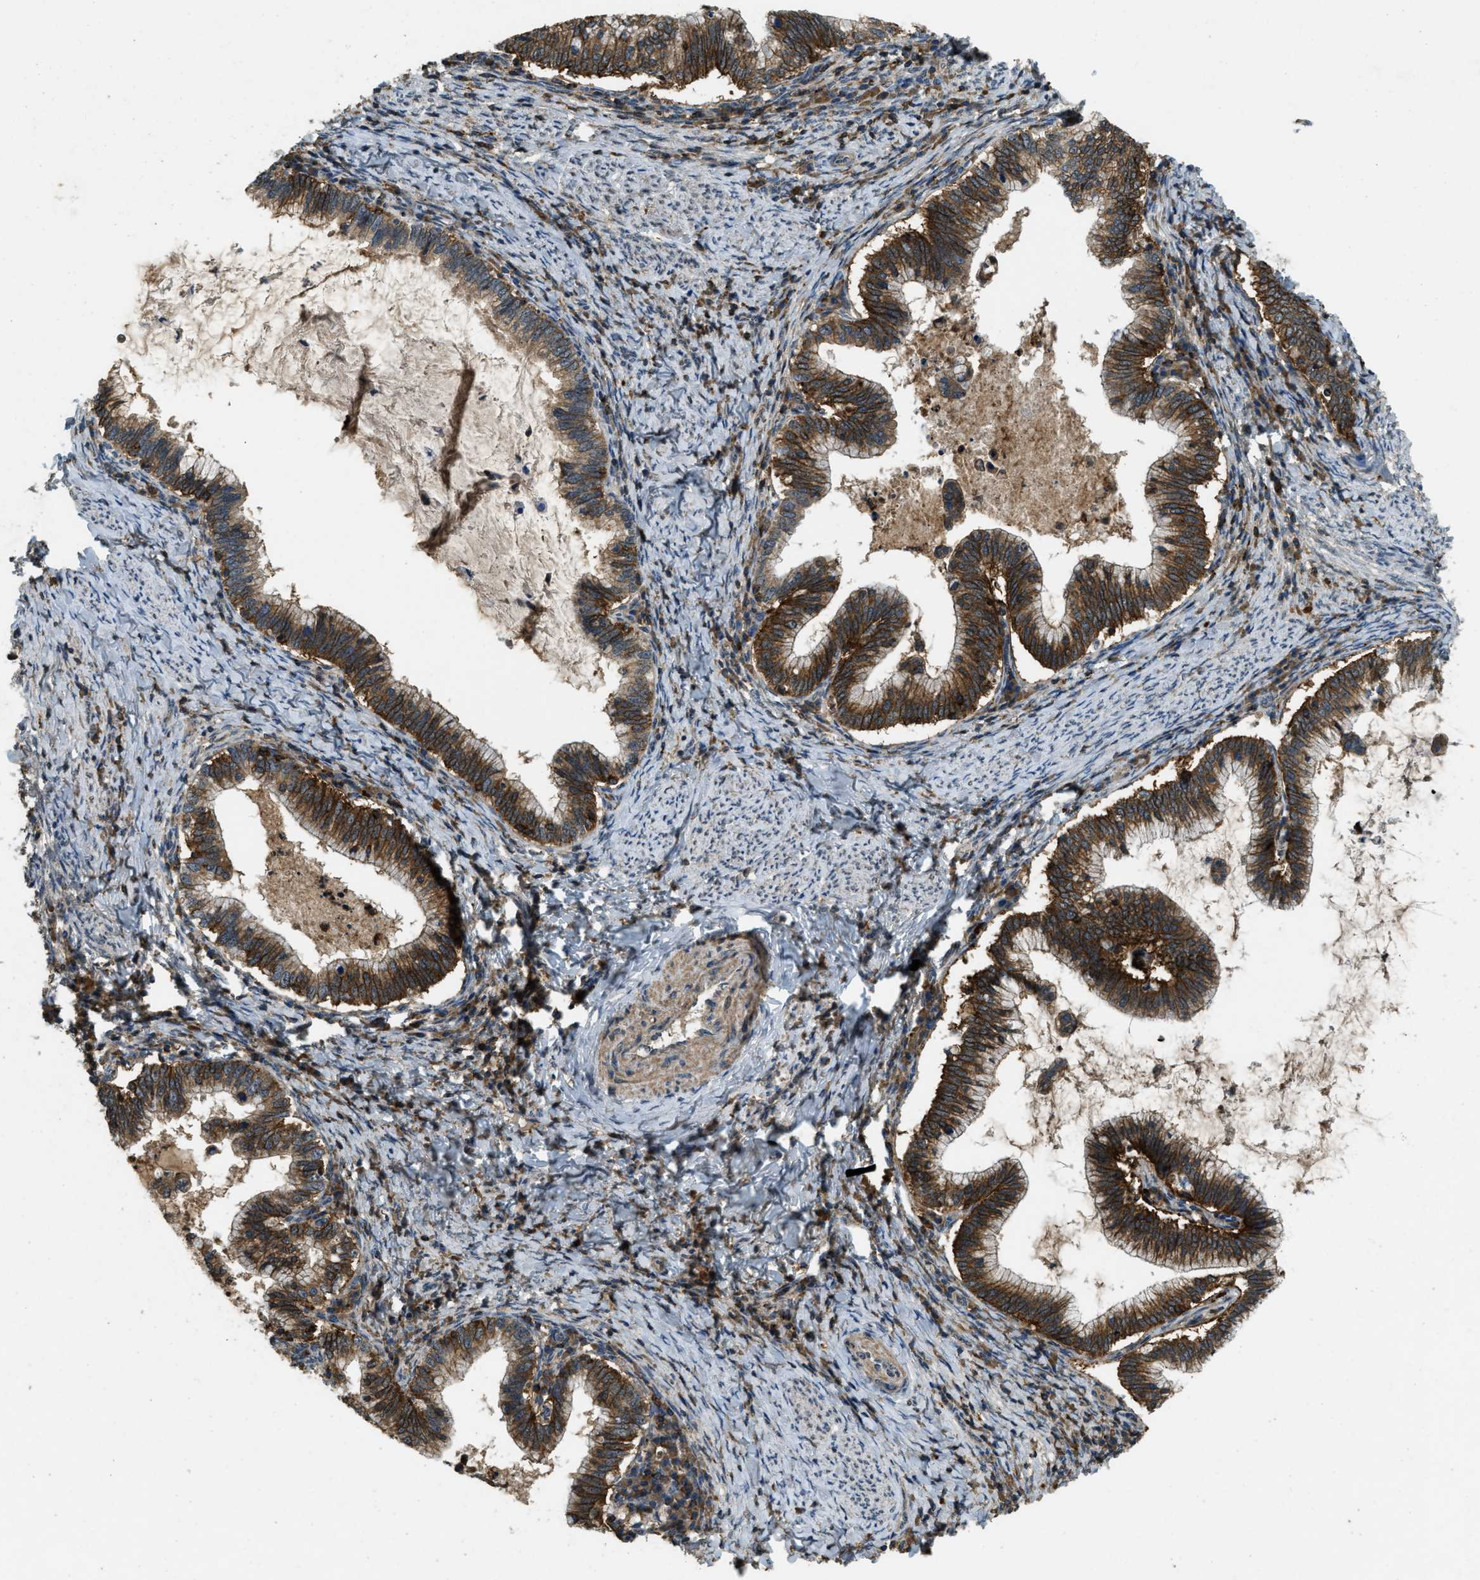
{"staining": {"intensity": "strong", "quantity": ">75%", "location": "cytoplasmic/membranous"}, "tissue": "cervical cancer", "cell_type": "Tumor cells", "image_type": "cancer", "snomed": [{"axis": "morphology", "description": "Adenocarcinoma, NOS"}, {"axis": "topography", "description": "Cervix"}], "caption": "DAB immunohistochemical staining of human cervical cancer demonstrates strong cytoplasmic/membranous protein expression in about >75% of tumor cells.", "gene": "ATP8B1", "patient": {"sex": "female", "age": 36}}